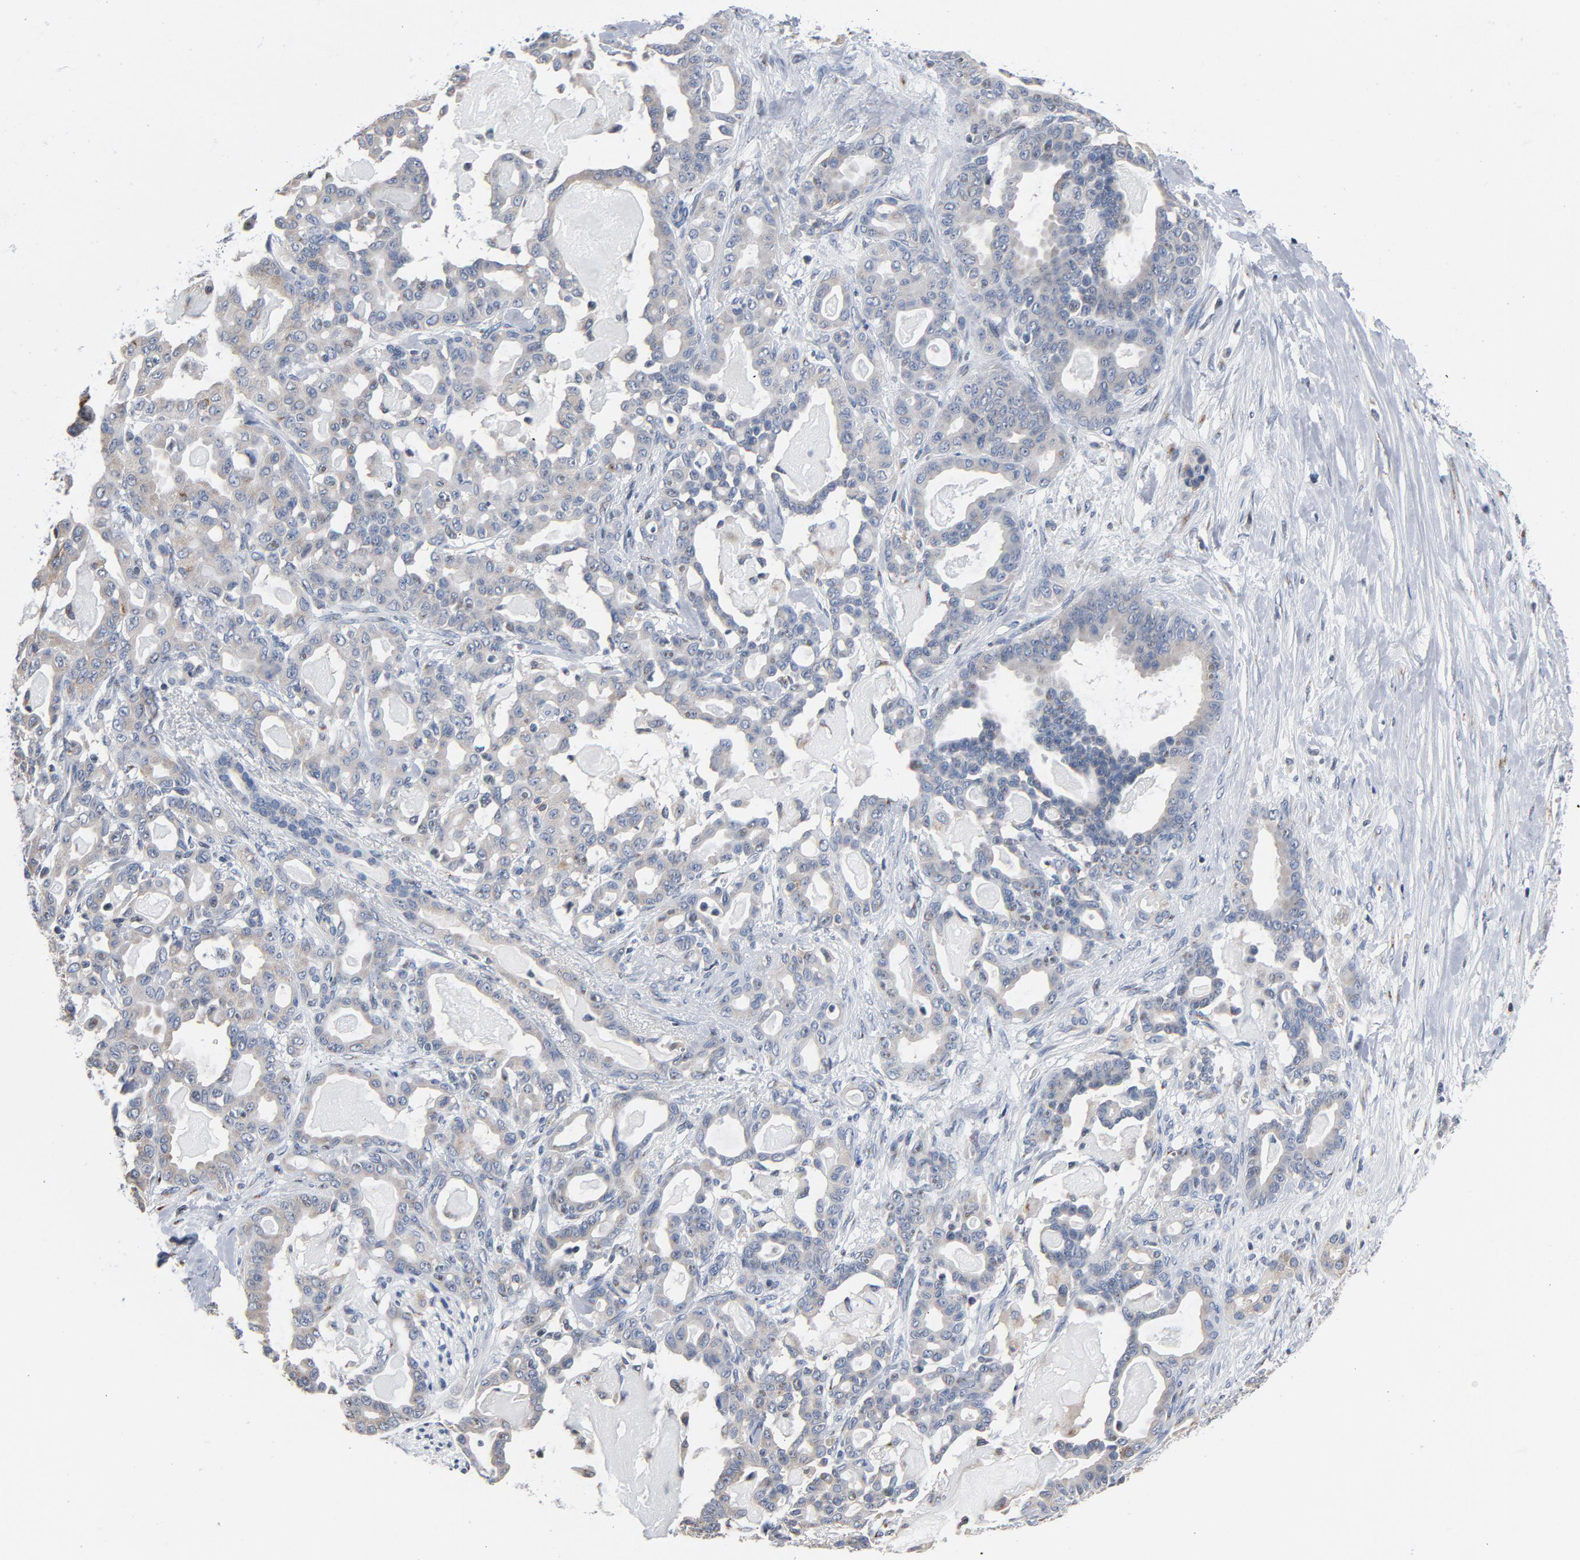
{"staining": {"intensity": "weak", "quantity": "25%-75%", "location": "cytoplasmic/membranous"}, "tissue": "pancreatic cancer", "cell_type": "Tumor cells", "image_type": "cancer", "snomed": [{"axis": "morphology", "description": "Adenocarcinoma, NOS"}, {"axis": "topography", "description": "Pancreas"}], "caption": "There is low levels of weak cytoplasmic/membranous positivity in tumor cells of pancreatic cancer, as demonstrated by immunohistochemical staining (brown color).", "gene": "YIPF6", "patient": {"sex": "male", "age": 63}}